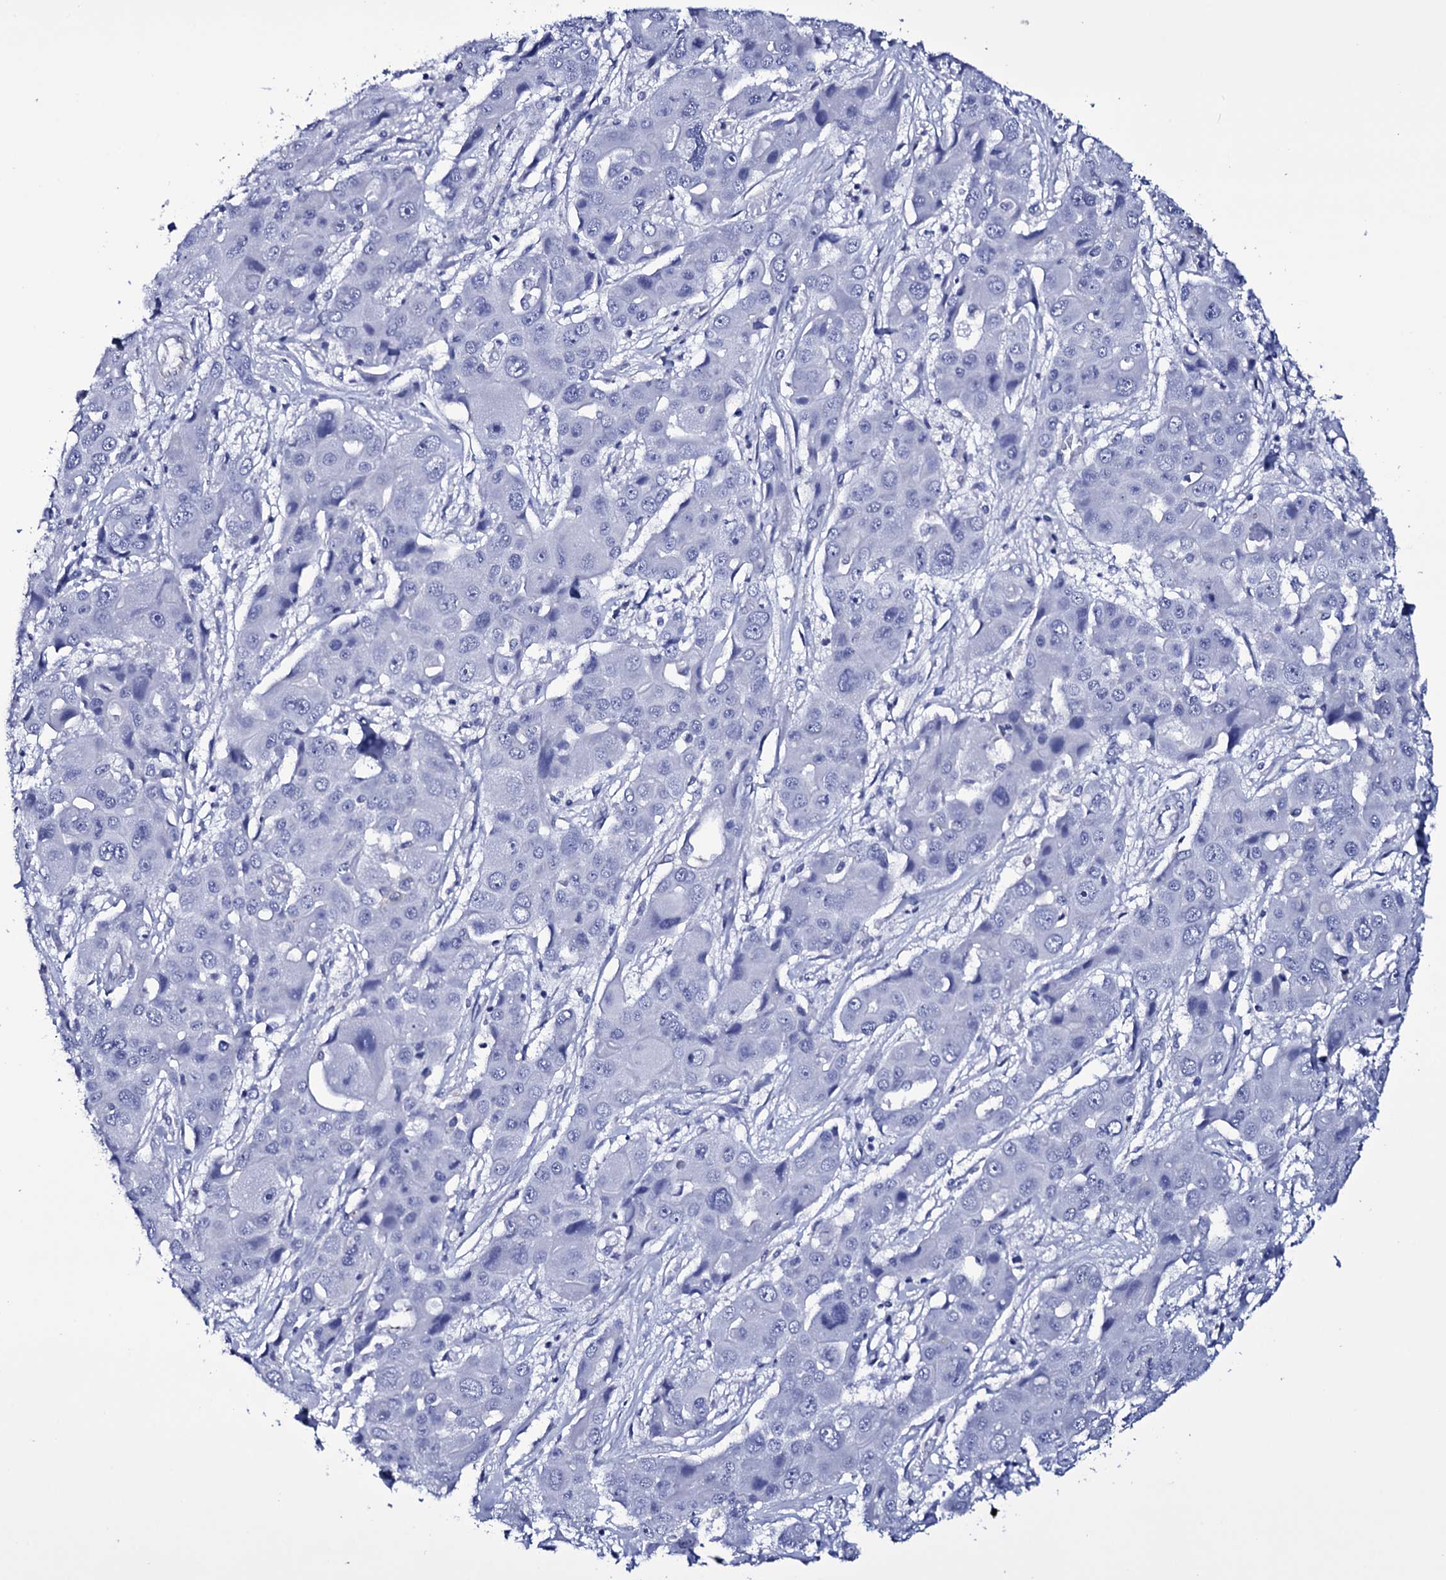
{"staining": {"intensity": "negative", "quantity": "none", "location": "none"}, "tissue": "liver cancer", "cell_type": "Tumor cells", "image_type": "cancer", "snomed": [{"axis": "morphology", "description": "Cholangiocarcinoma"}, {"axis": "topography", "description": "Liver"}], "caption": "A photomicrograph of liver cholangiocarcinoma stained for a protein reveals no brown staining in tumor cells. Nuclei are stained in blue.", "gene": "ITPRID2", "patient": {"sex": "male", "age": 67}}